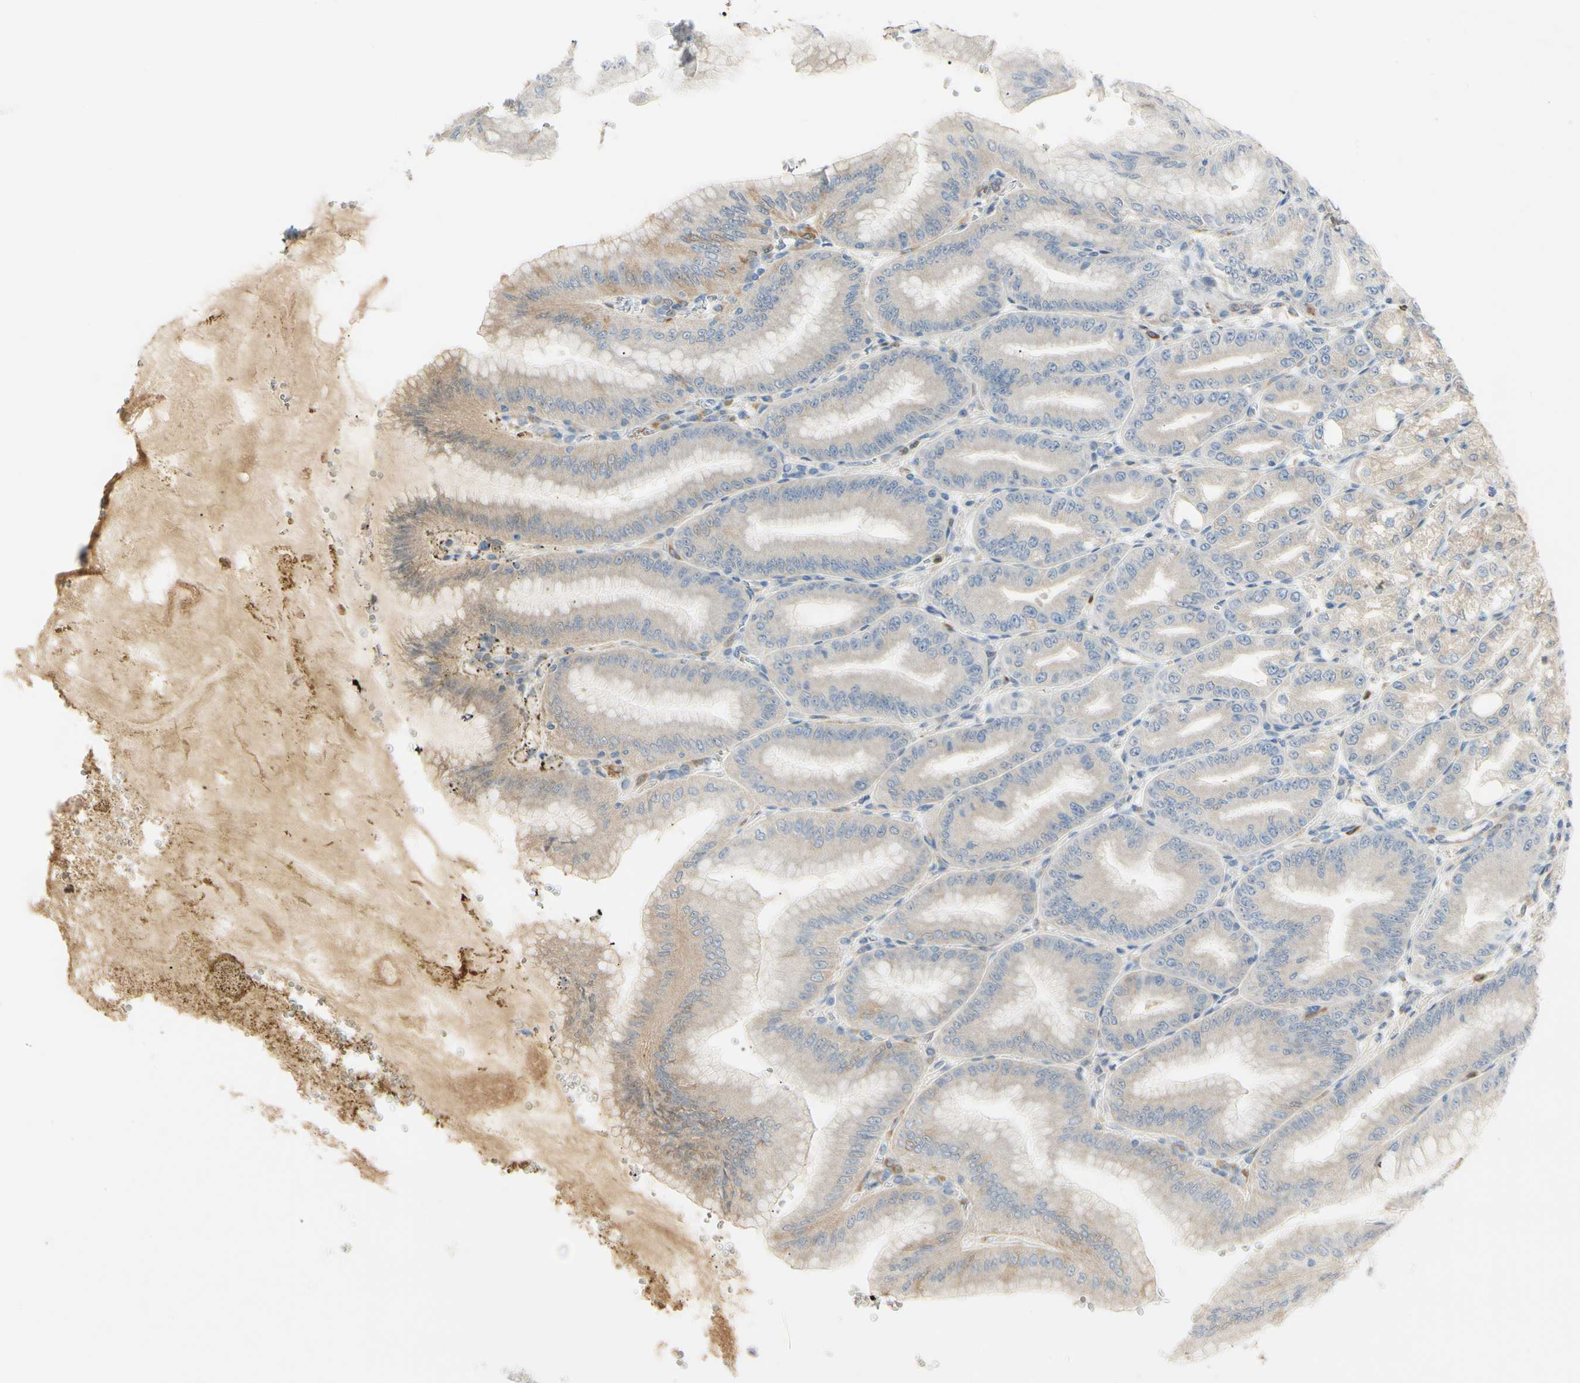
{"staining": {"intensity": "weak", "quantity": "<25%", "location": "cytoplasmic/membranous"}, "tissue": "stomach", "cell_type": "Glandular cells", "image_type": "normal", "snomed": [{"axis": "morphology", "description": "Normal tissue, NOS"}, {"axis": "topography", "description": "Stomach, lower"}], "caption": "DAB immunohistochemical staining of benign stomach demonstrates no significant positivity in glandular cells.", "gene": "LPCAT2", "patient": {"sex": "male", "age": 71}}